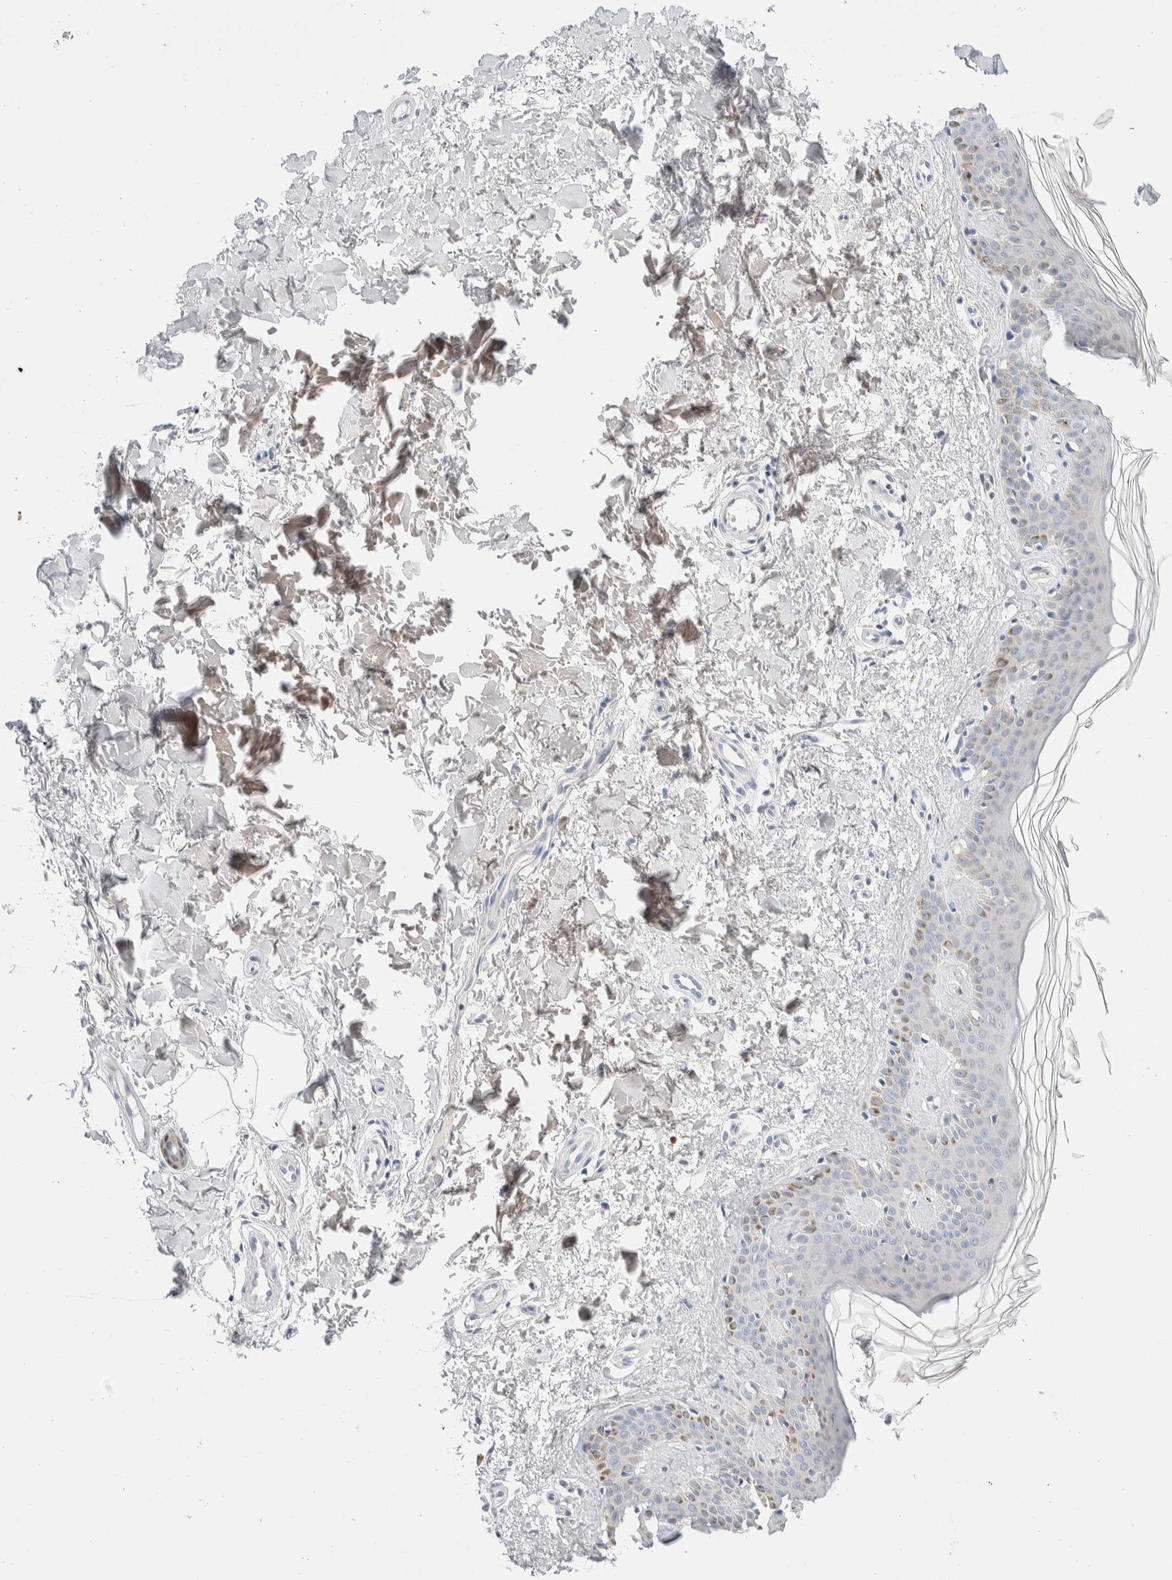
{"staining": {"intensity": "negative", "quantity": "none", "location": "none"}, "tissue": "skin", "cell_type": "Fibroblasts", "image_type": "normal", "snomed": [{"axis": "morphology", "description": "Normal tissue, NOS"}, {"axis": "topography", "description": "Skin"}], "caption": "Protein analysis of unremarkable skin shows no significant expression in fibroblasts.", "gene": "DNAJB6", "patient": {"sex": "male", "age": 67}}